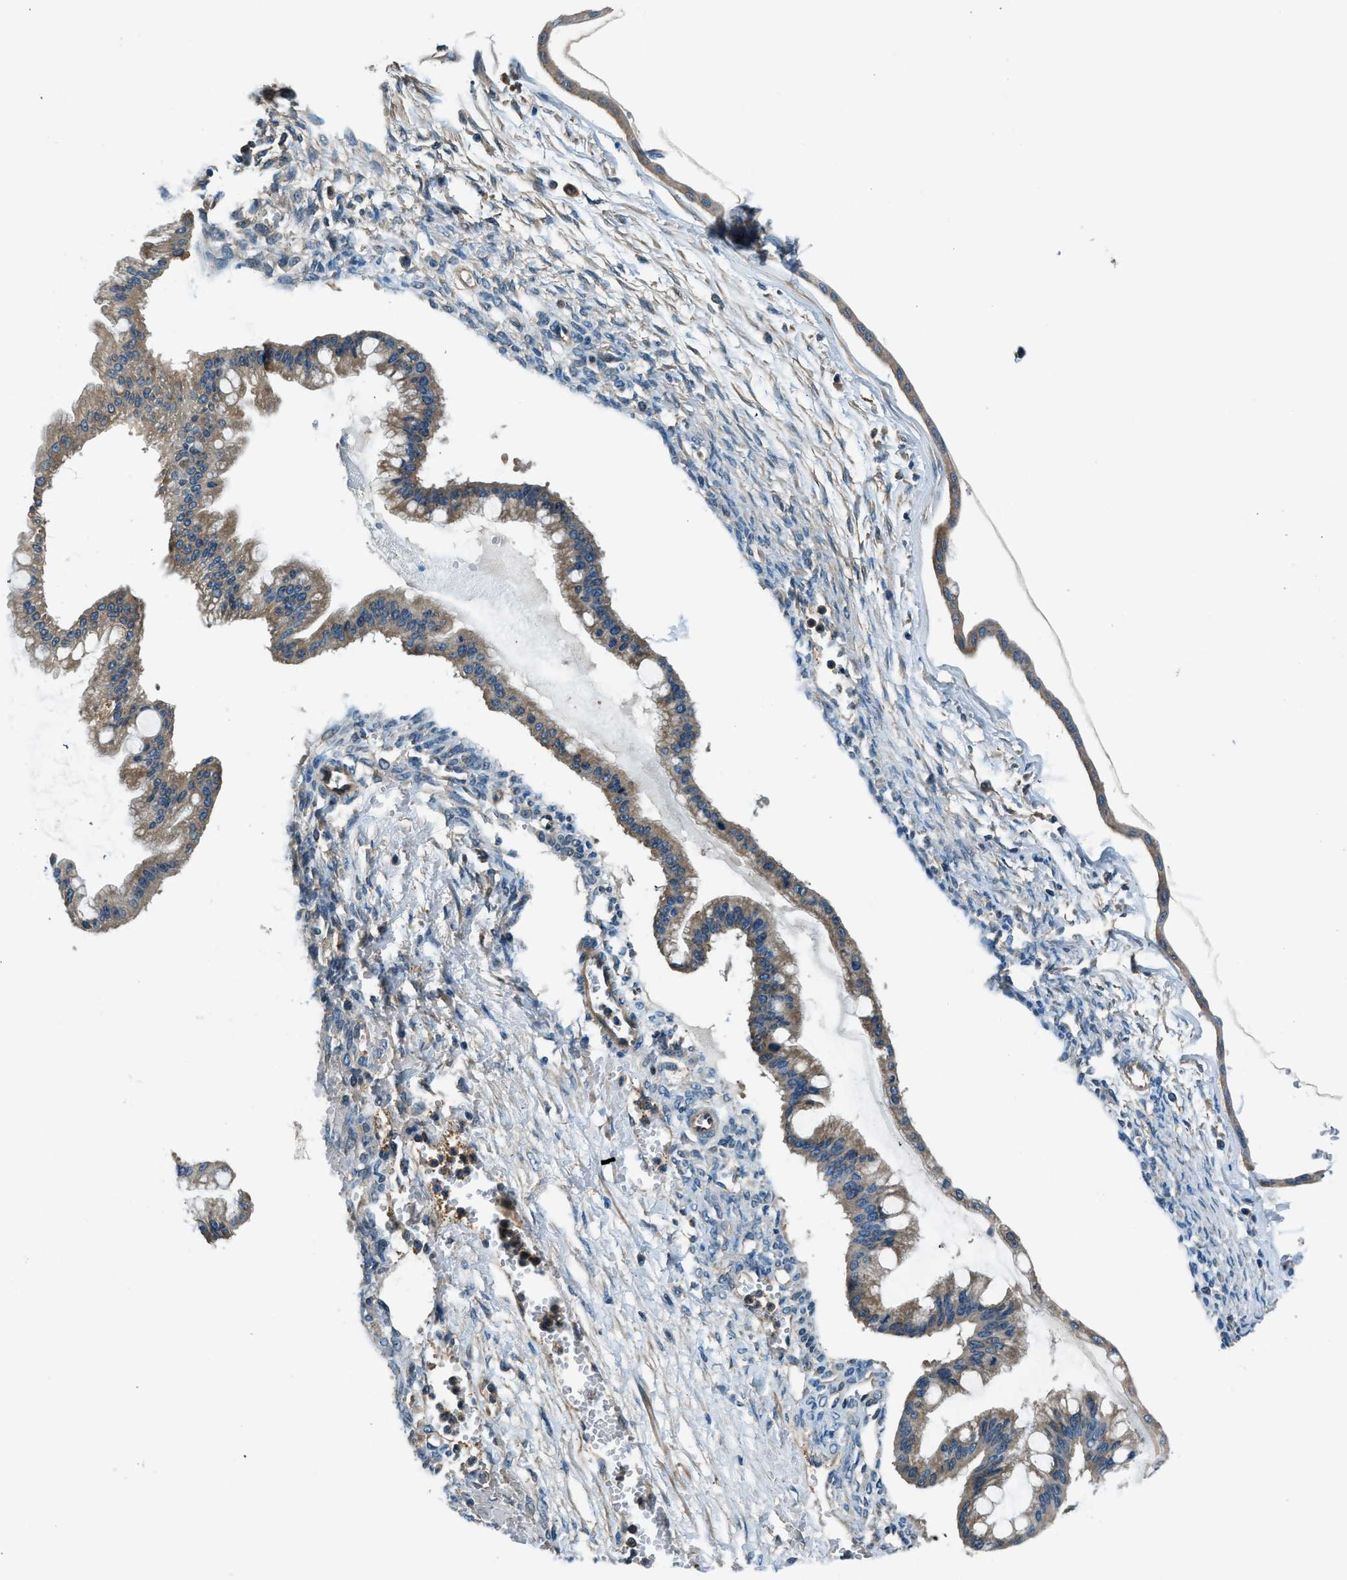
{"staining": {"intensity": "moderate", "quantity": ">75%", "location": "cytoplasmic/membranous"}, "tissue": "ovarian cancer", "cell_type": "Tumor cells", "image_type": "cancer", "snomed": [{"axis": "morphology", "description": "Cystadenocarcinoma, mucinous, NOS"}, {"axis": "topography", "description": "Ovary"}], "caption": "Immunohistochemistry (IHC) (DAB) staining of human ovarian cancer (mucinous cystadenocarcinoma) reveals moderate cytoplasmic/membranous protein expression in approximately >75% of tumor cells.", "gene": "SLC19A2", "patient": {"sex": "female", "age": 73}}